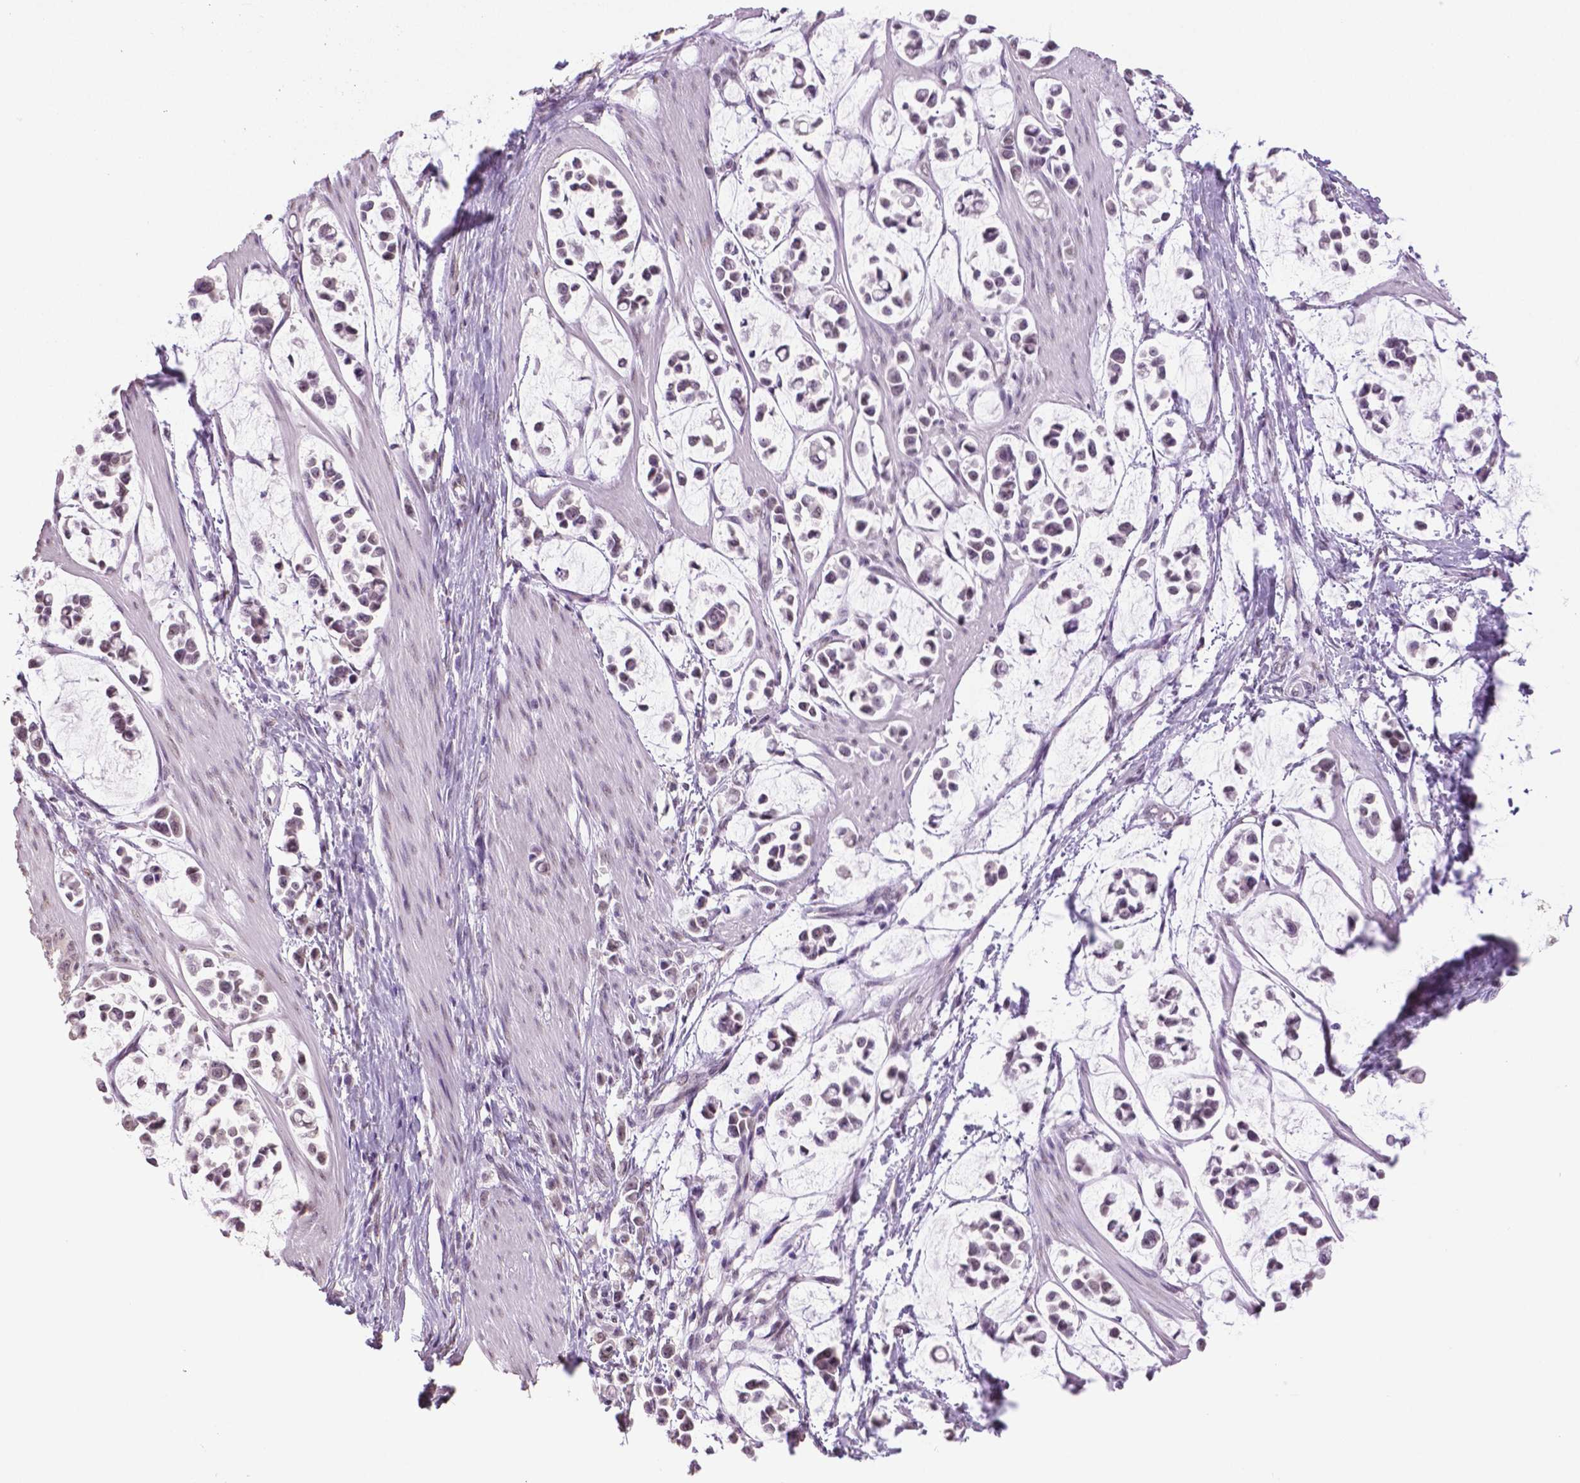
{"staining": {"intensity": "weak", "quantity": "<25%", "location": "nuclear"}, "tissue": "stomach cancer", "cell_type": "Tumor cells", "image_type": "cancer", "snomed": [{"axis": "morphology", "description": "Adenocarcinoma, NOS"}, {"axis": "topography", "description": "Stomach"}], "caption": "Stomach cancer stained for a protein using IHC displays no staining tumor cells.", "gene": "IGF2BP1", "patient": {"sex": "male", "age": 82}}